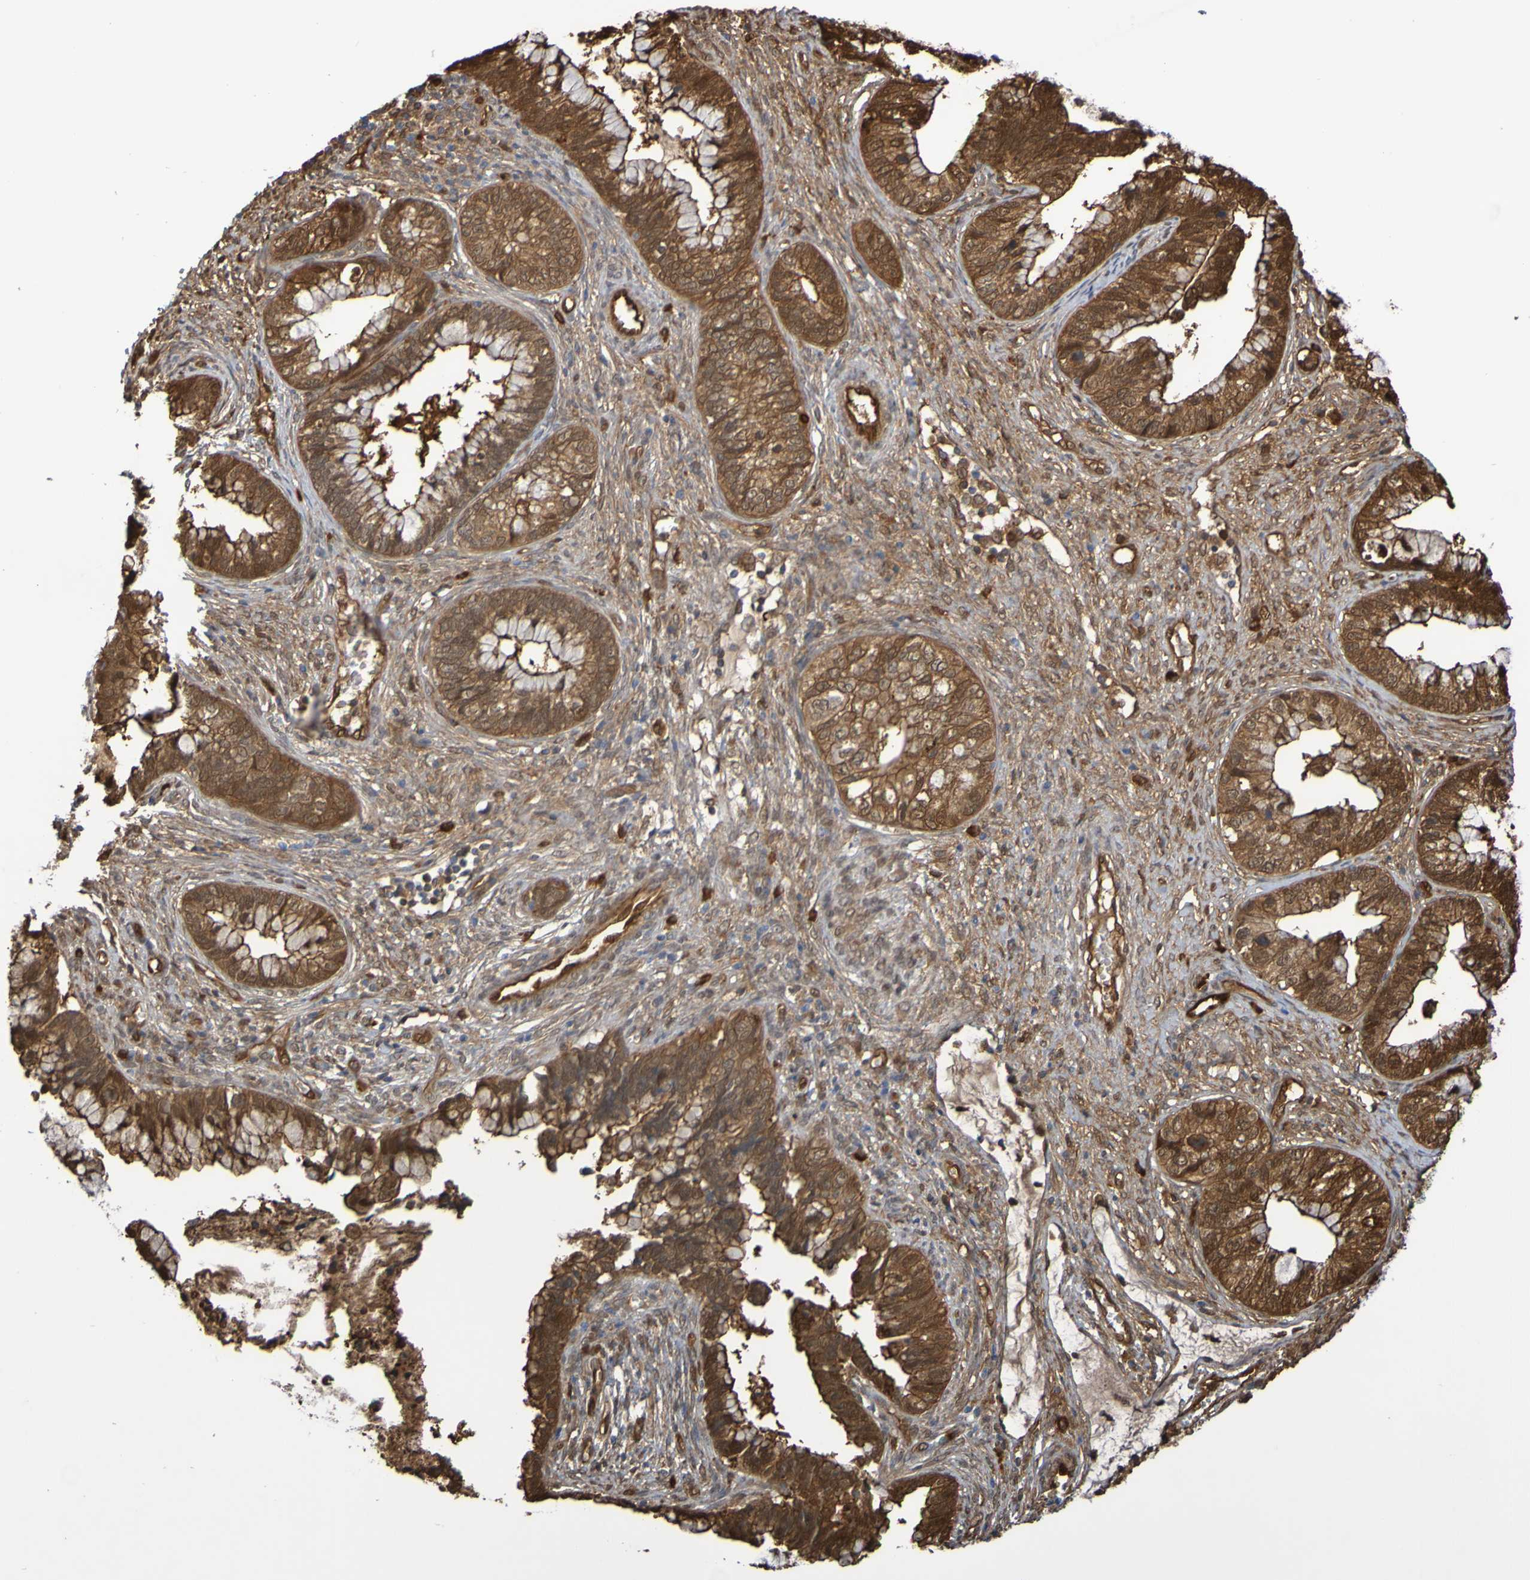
{"staining": {"intensity": "strong", "quantity": ">75%", "location": "cytoplasmic/membranous,nuclear"}, "tissue": "cervical cancer", "cell_type": "Tumor cells", "image_type": "cancer", "snomed": [{"axis": "morphology", "description": "Adenocarcinoma, NOS"}, {"axis": "topography", "description": "Cervix"}], "caption": "Adenocarcinoma (cervical) stained for a protein (brown) exhibits strong cytoplasmic/membranous and nuclear positive staining in approximately >75% of tumor cells.", "gene": "SERPINB6", "patient": {"sex": "female", "age": 44}}